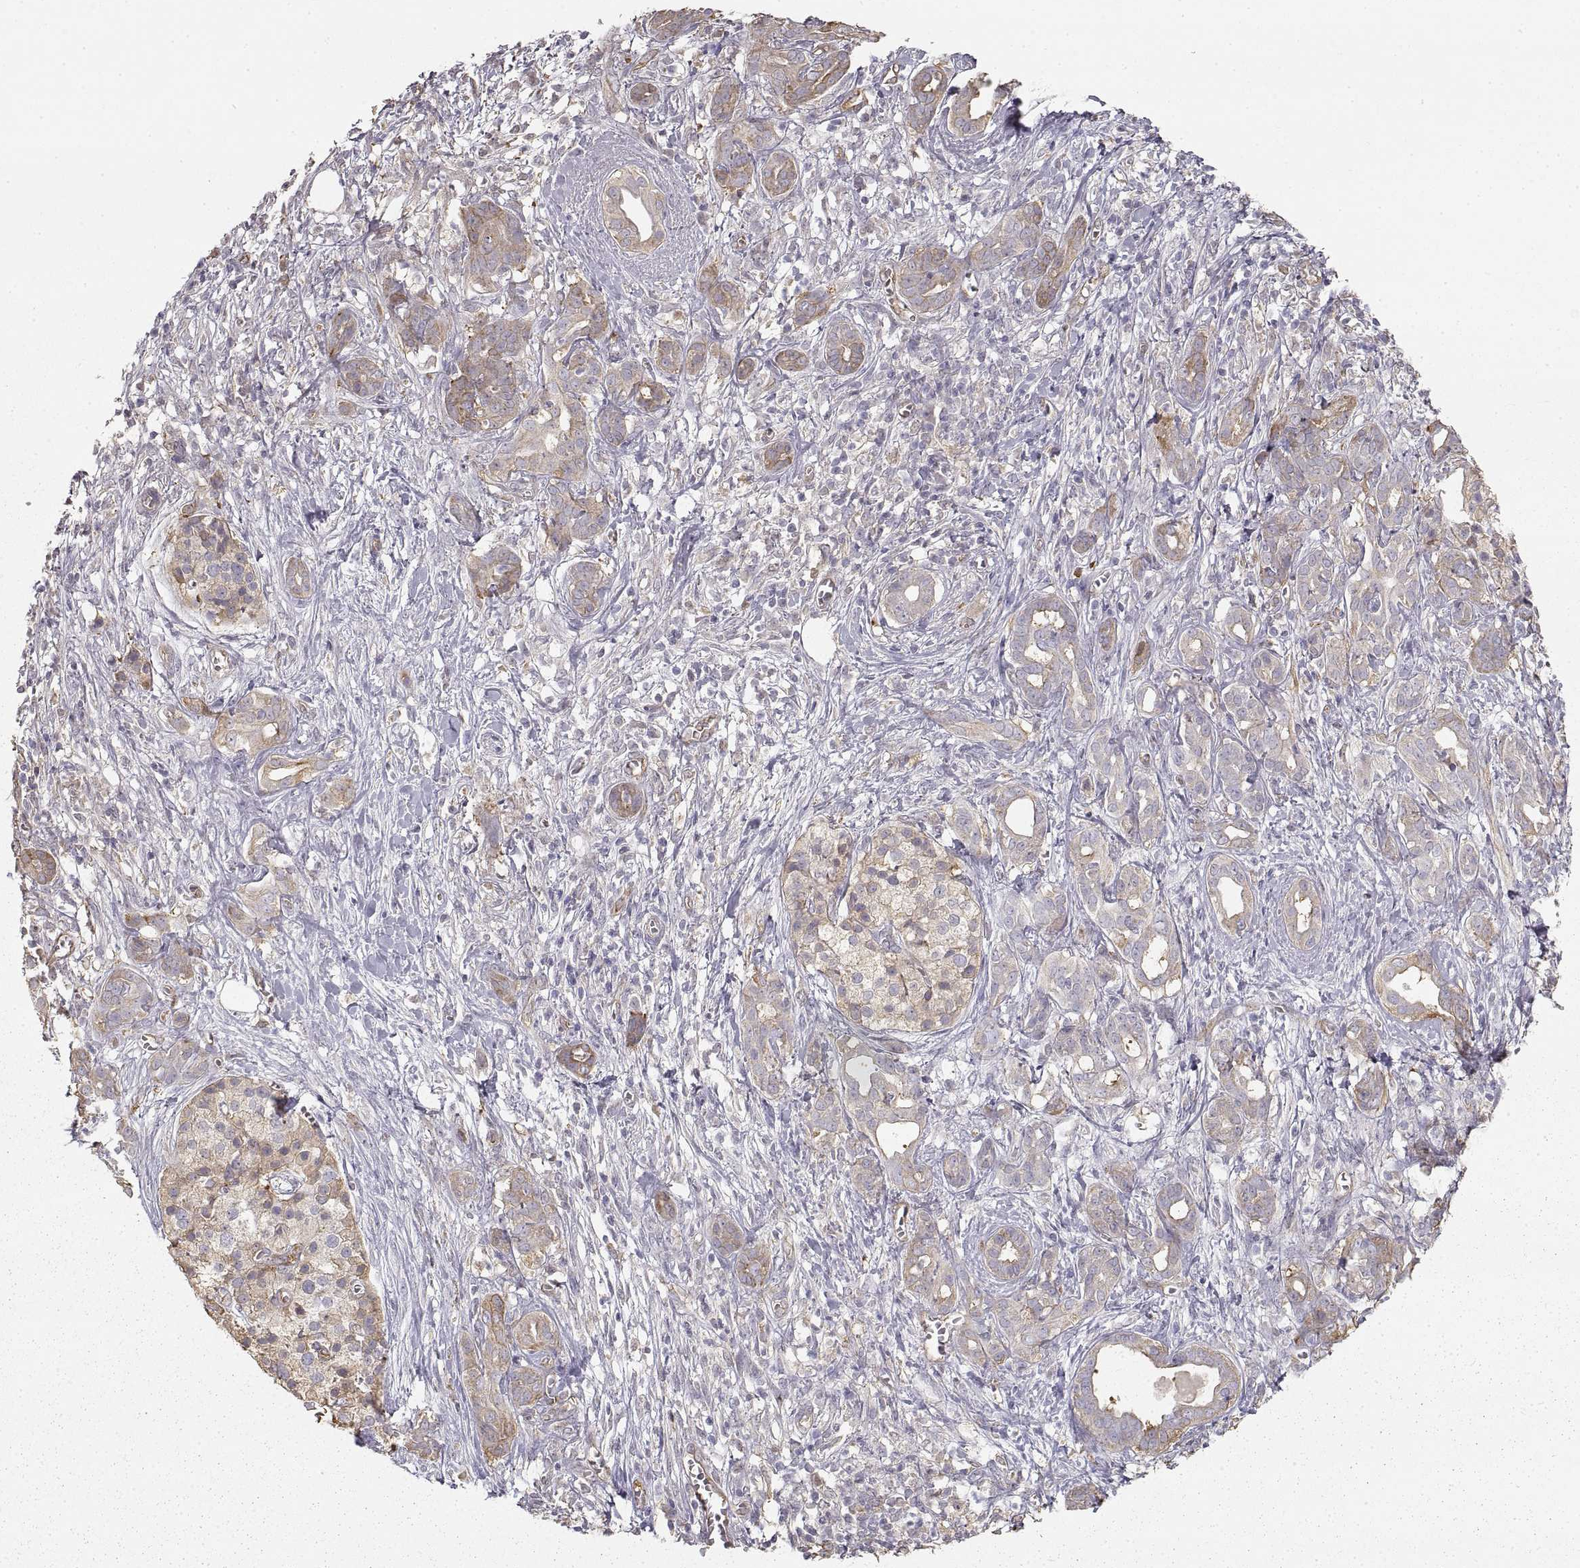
{"staining": {"intensity": "moderate", "quantity": "<25%", "location": "cytoplasmic/membranous"}, "tissue": "pancreatic cancer", "cell_type": "Tumor cells", "image_type": "cancer", "snomed": [{"axis": "morphology", "description": "Adenocarcinoma, NOS"}, {"axis": "topography", "description": "Pancreas"}], "caption": "Pancreatic adenocarcinoma stained with DAB (3,3'-diaminobenzidine) immunohistochemistry (IHC) exhibits low levels of moderate cytoplasmic/membranous positivity in approximately <25% of tumor cells. Using DAB (brown) and hematoxylin (blue) stains, captured at high magnification using brightfield microscopy.", "gene": "HSP90AB1", "patient": {"sex": "male", "age": 61}}